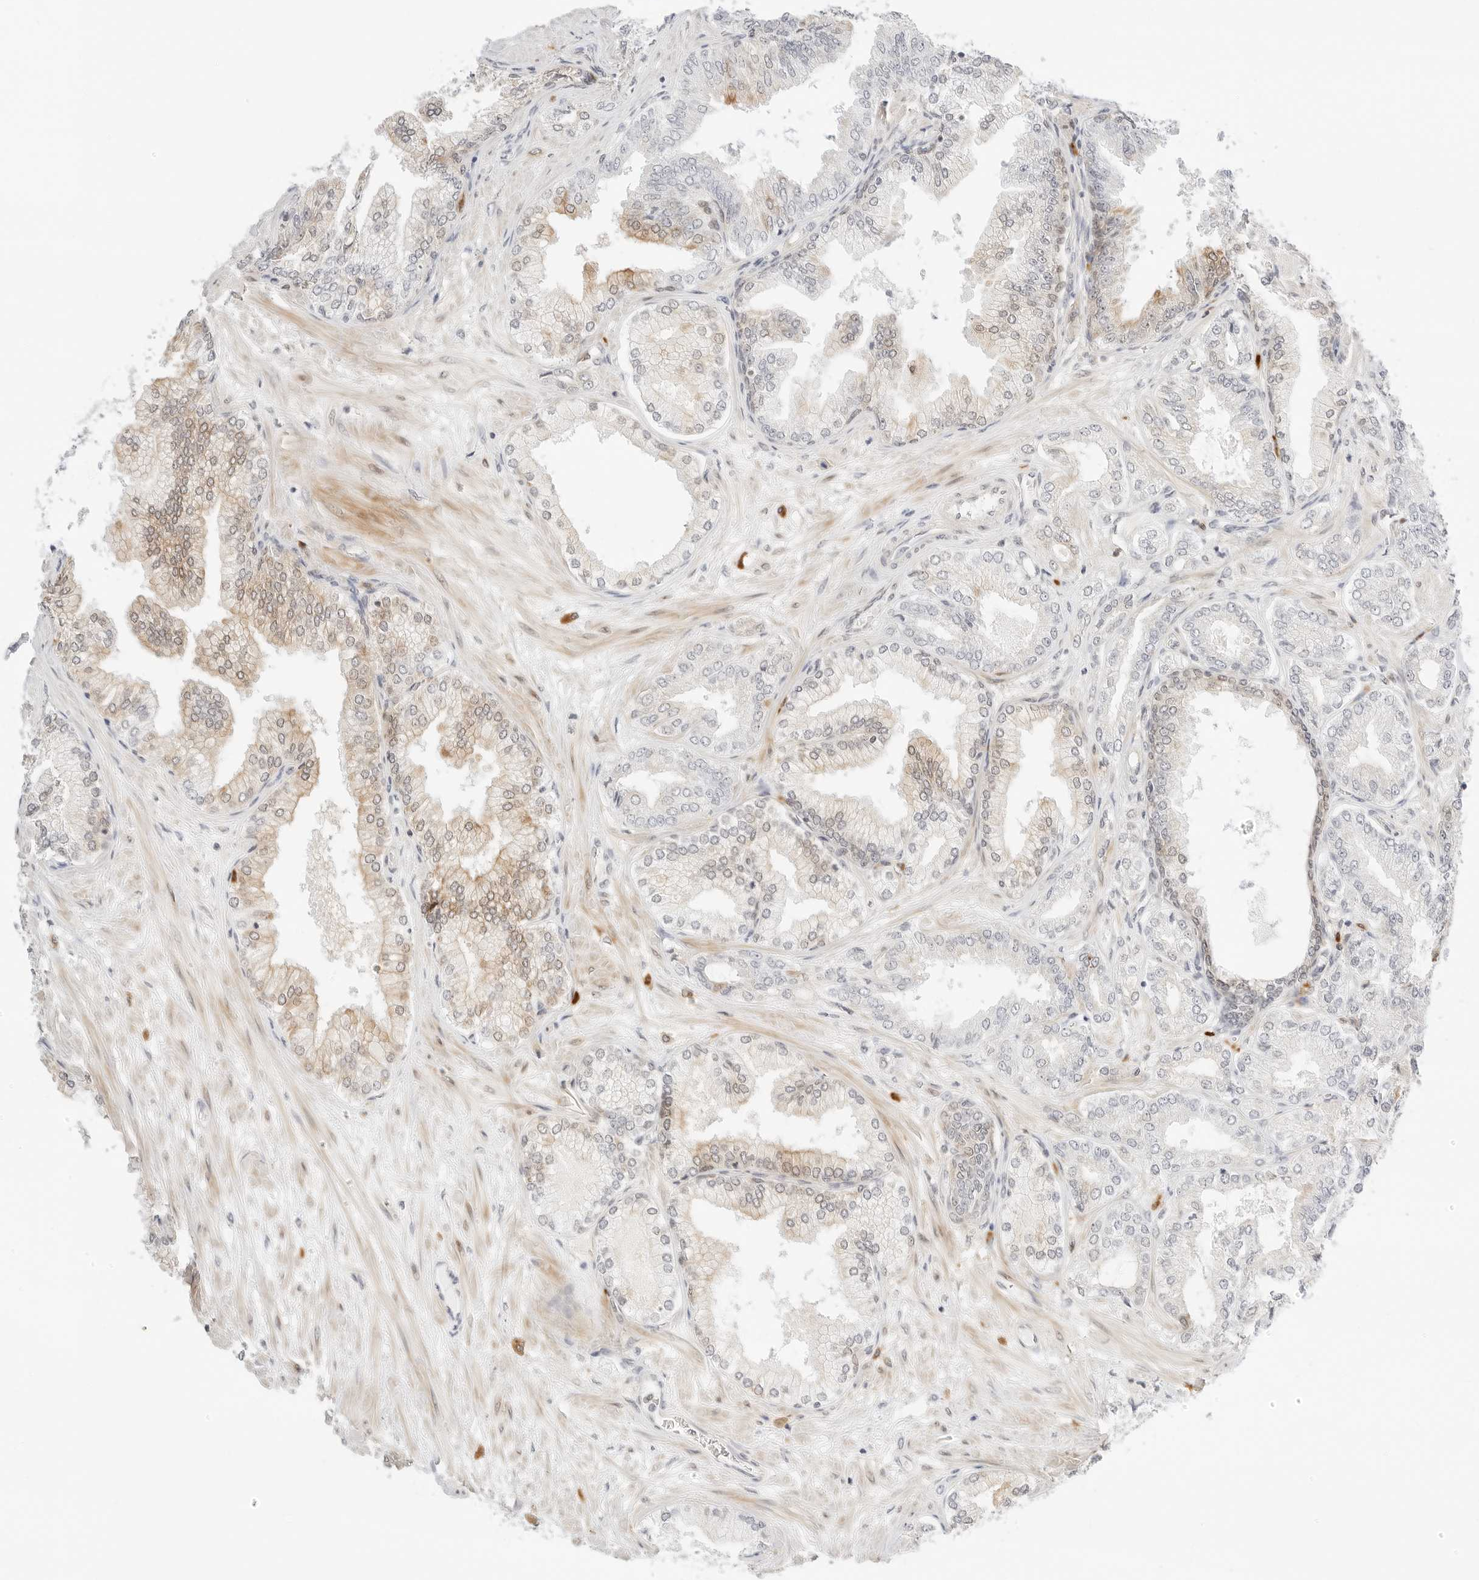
{"staining": {"intensity": "weak", "quantity": "25%-75%", "location": "cytoplasmic/membranous"}, "tissue": "prostate cancer", "cell_type": "Tumor cells", "image_type": "cancer", "snomed": [{"axis": "morphology", "description": "Adenocarcinoma, Low grade"}, {"axis": "topography", "description": "Prostate"}], "caption": "IHC image of neoplastic tissue: human prostate low-grade adenocarcinoma stained using immunohistochemistry (IHC) shows low levels of weak protein expression localized specifically in the cytoplasmic/membranous of tumor cells, appearing as a cytoplasmic/membranous brown color.", "gene": "TEKT2", "patient": {"sex": "male", "age": 63}}